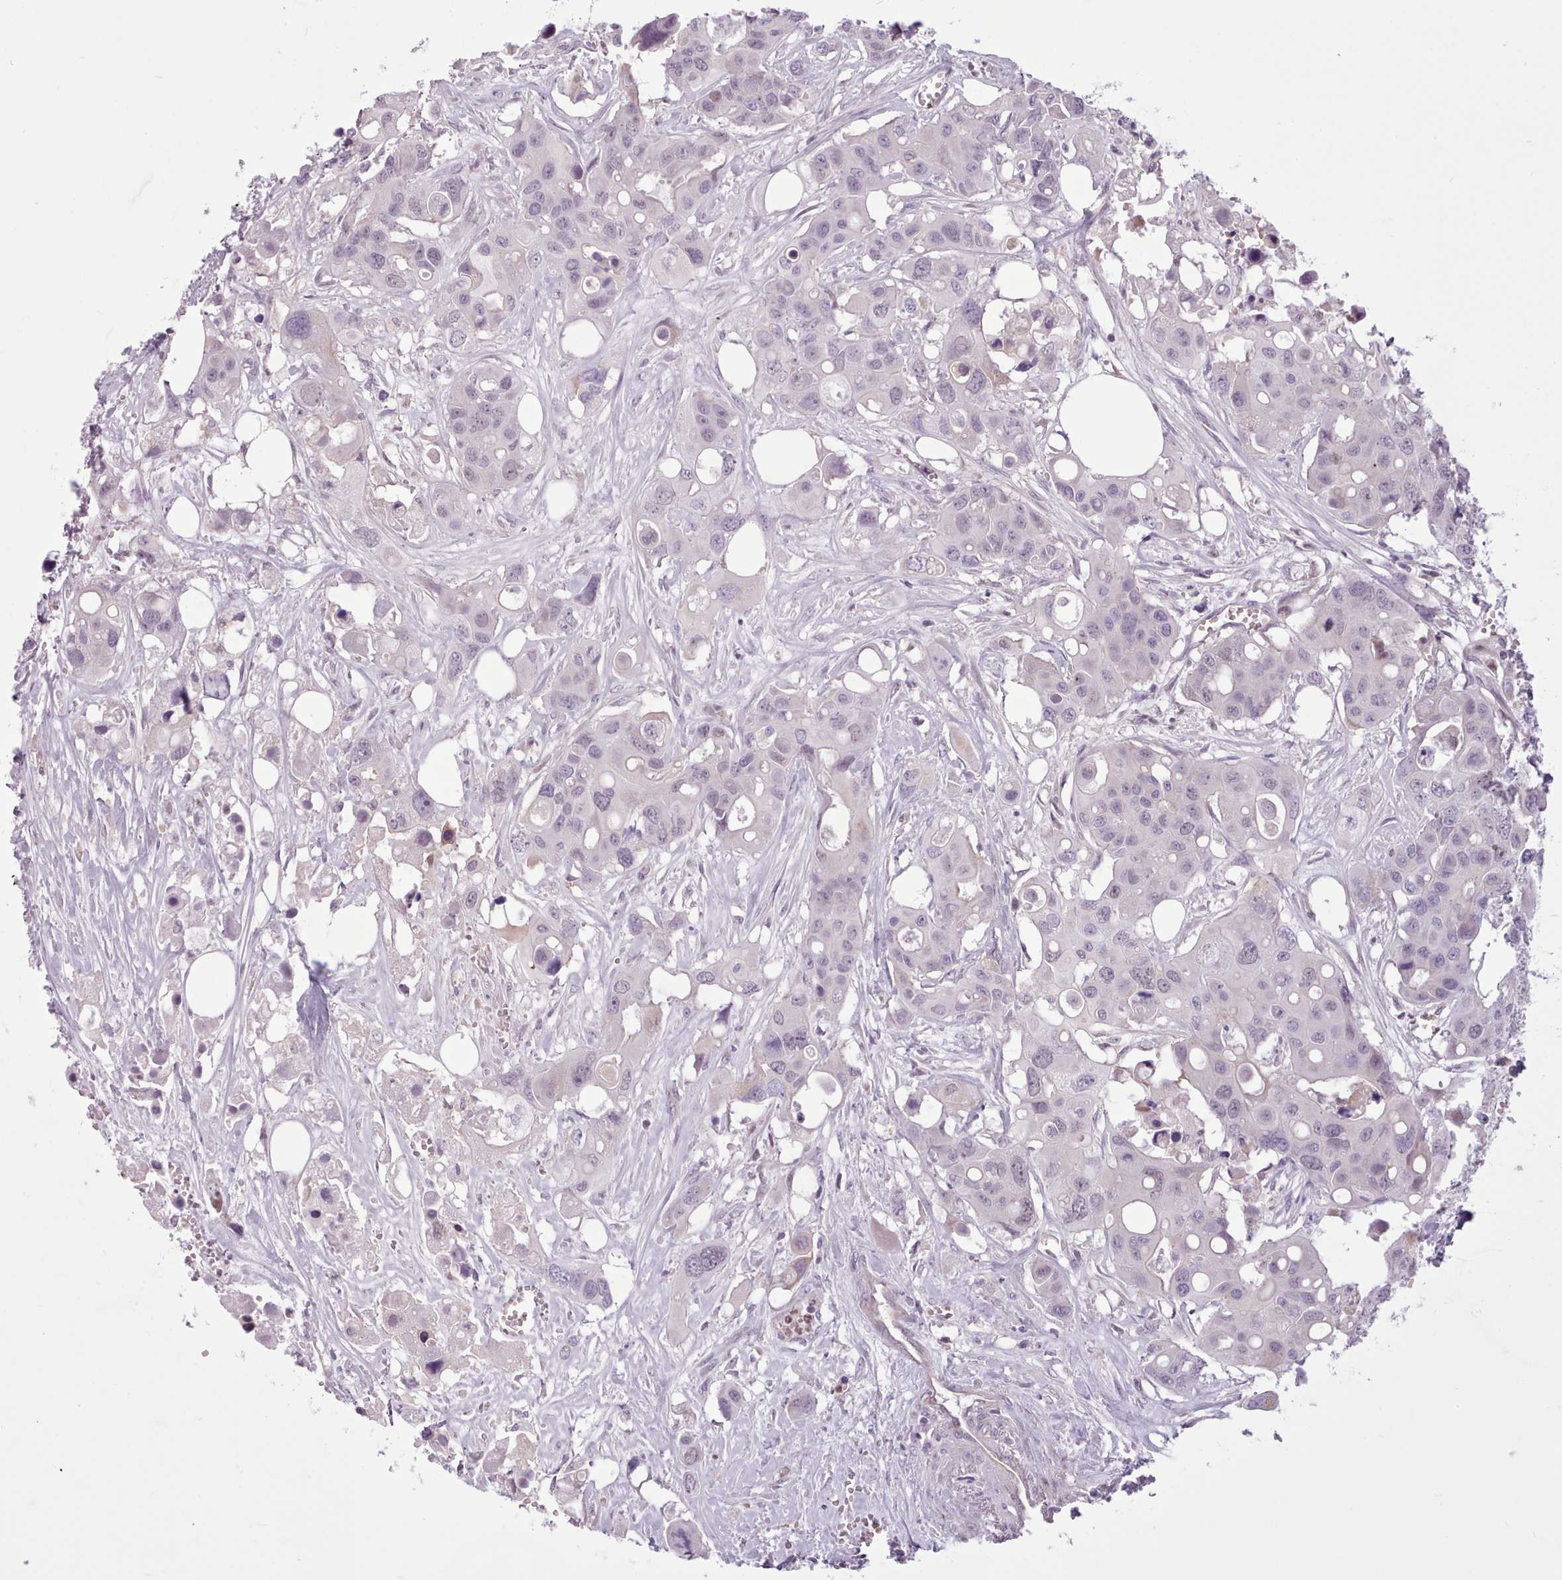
{"staining": {"intensity": "negative", "quantity": "none", "location": "none"}, "tissue": "colorectal cancer", "cell_type": "Tumor cells", "image_type": "cancer", "snomed": [{"axis": "morphology", "description": "Adenocarcinoma, NOS"}, {"axis": "topography", "description": "Colon"}], "caption": "Immunohistochemical staining of human adenocarcinoma (colorectal) demonstrates no significant expression in tumor cells.", "gene": "SLURP1", "patient": {"sex": "male", "age": 77}}